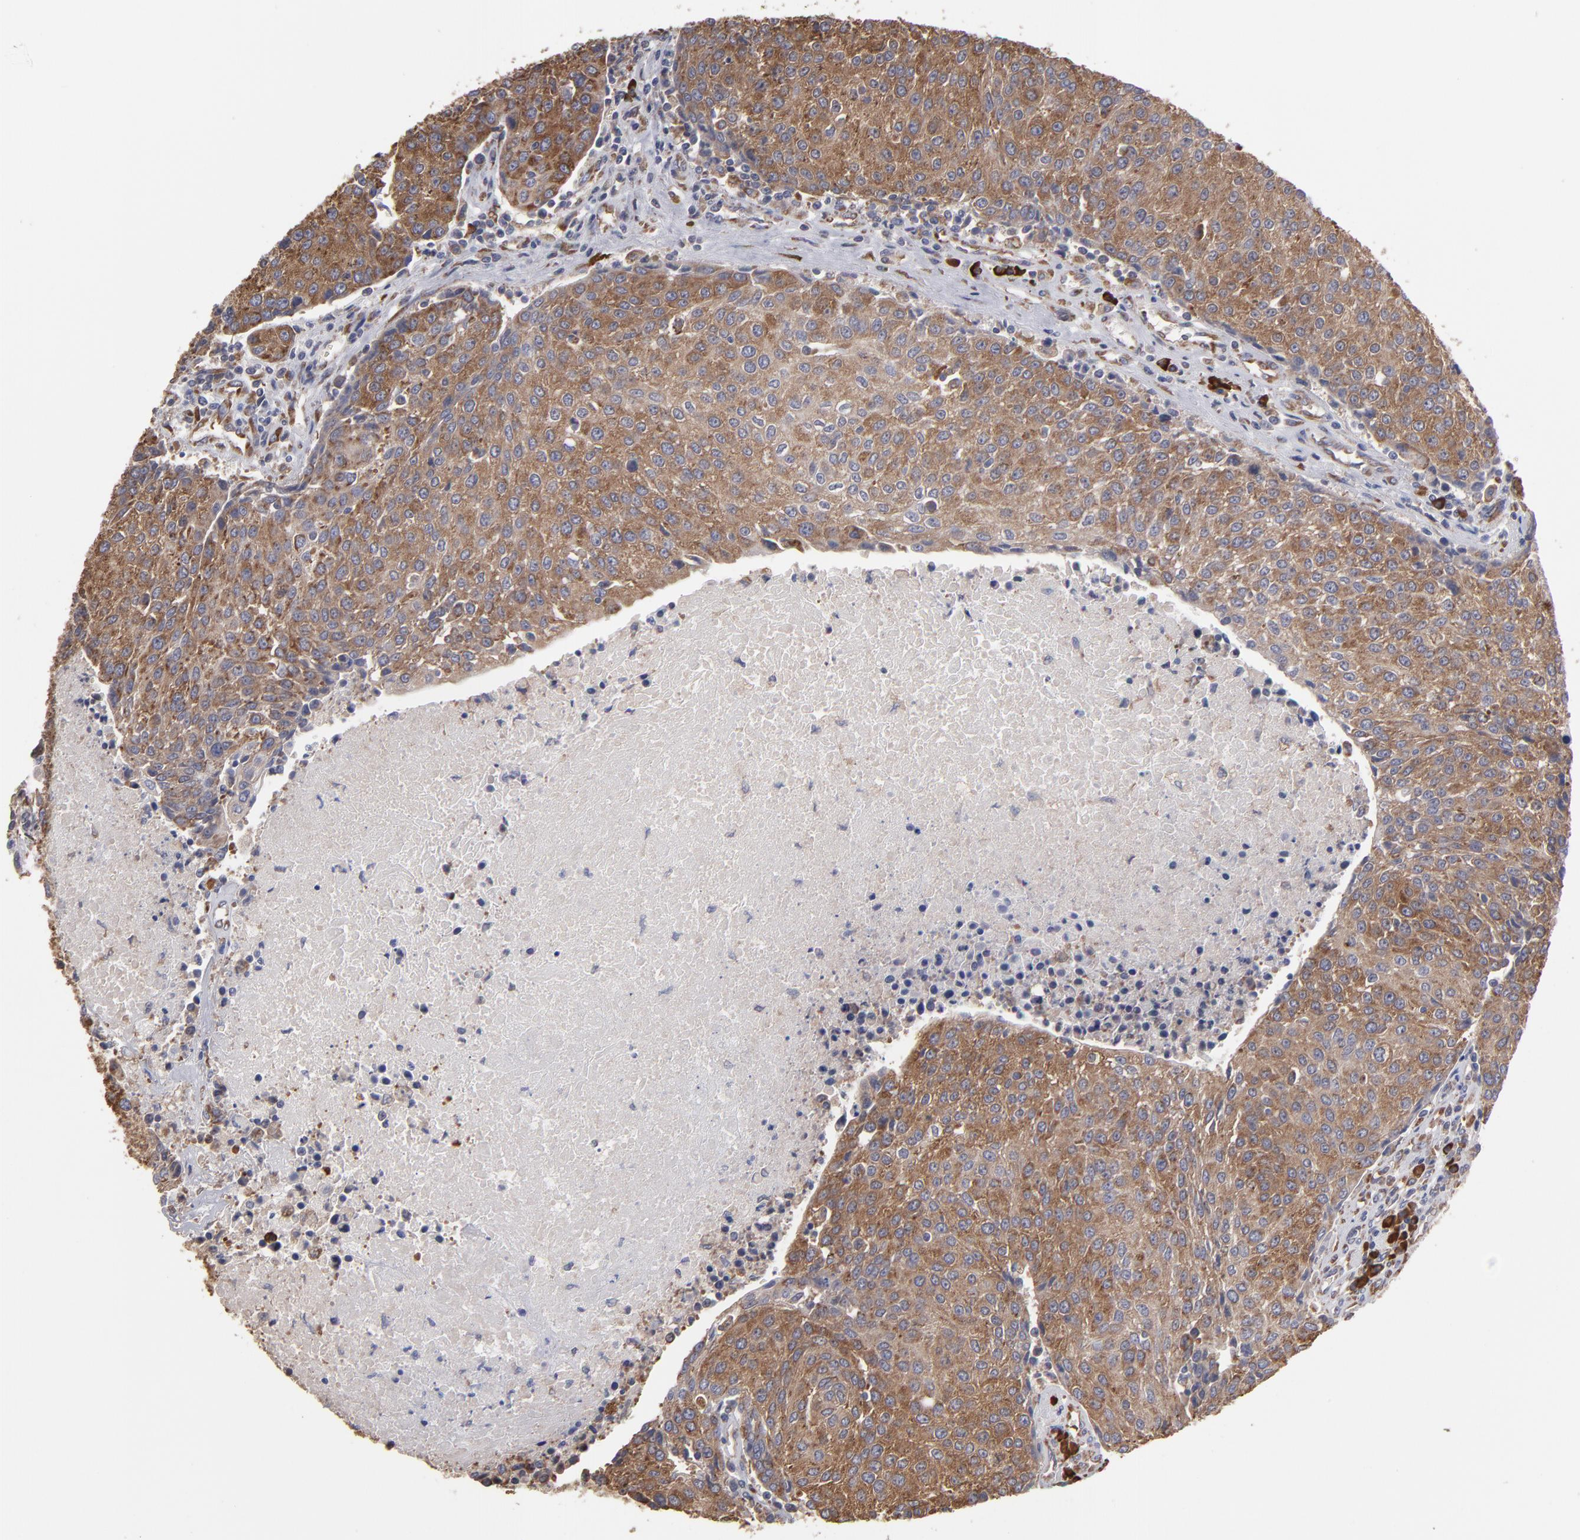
{"staining": {"intensity": "strong", "quantity": ">75%", "location": "cytoplasmic/membranous"}, "tissue": "urothelial cancer", "cell_type": "Tumor cells", "image_type": "cancer", "snomed": [{"axis": "morphology", "description": "Urothelial carcinoma, High grade"}, {"axis": "topography", "description": "Urinary bladder"}], "caption": "Immunohistochemical staining of human high-grade urothelial carcinoma exhibits strong cytoplasmic/membranous protein positivity in about >75% of tumor cells.", "gene": "SND1", "patient": {"sex": "female", "age": 85}}